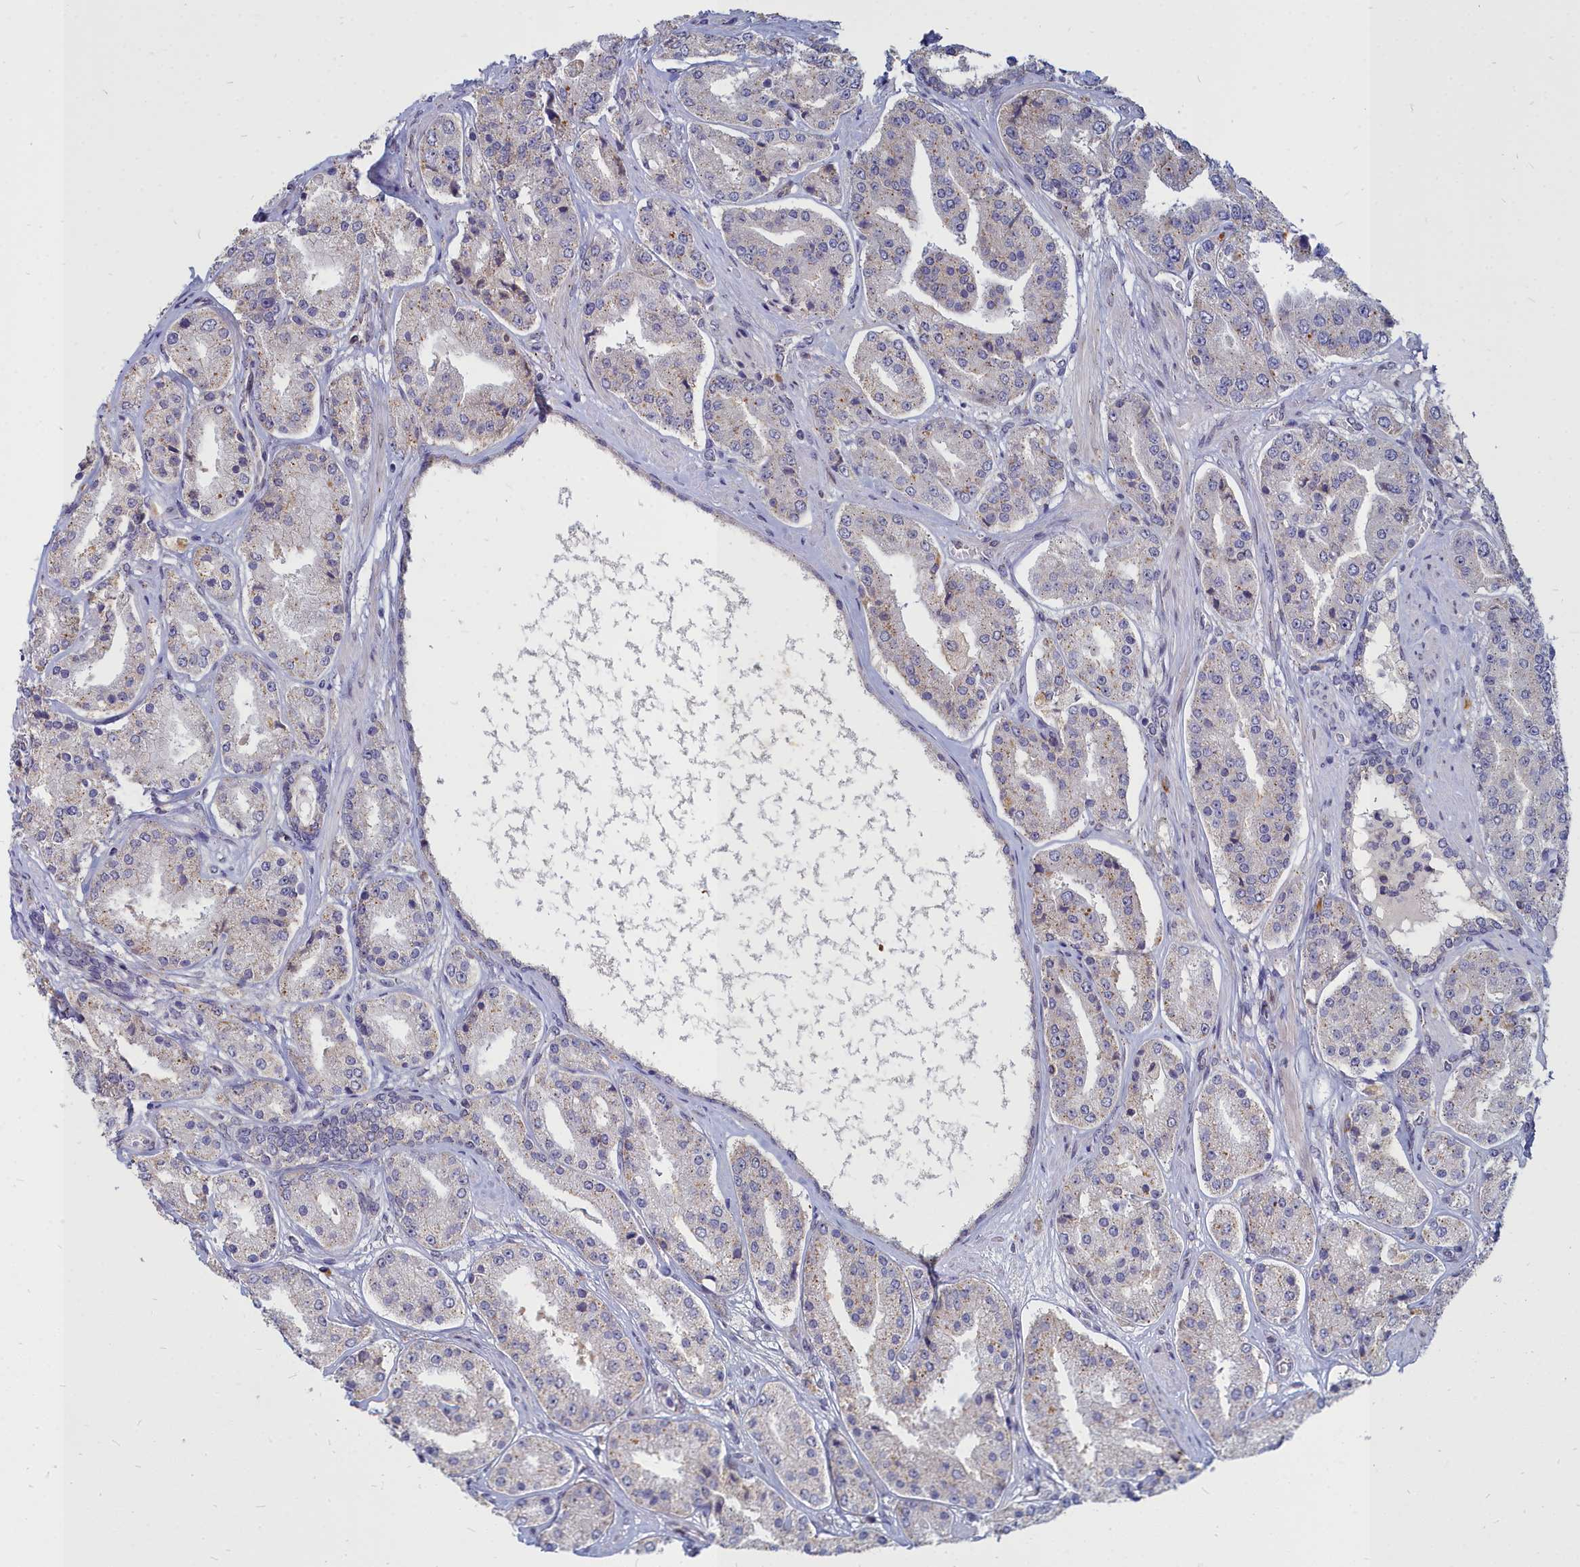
{"staining": {"intensity": "weak", "quantity": "25%-75%", "location": "cytoplasmic/membranous"}, "tissue": "prostate cancer", "cell_type": "Tumor cells", "image_type": "cancer", "snomed": [{"axis": "morphology", "description": "Adenocarcinoma, High grade"}, {"axis": "topography", "description": "Prostate"}], "caption": "The micrograph shows immunohistochemical staining of prostate adenocarcinoma (high-grade). There is weak cytoplasmic/membranous expression is identified in about 25%-75% of tumor cells.", "gene": "NOXA1", "patient": {"sex": "male", "age": 63}}